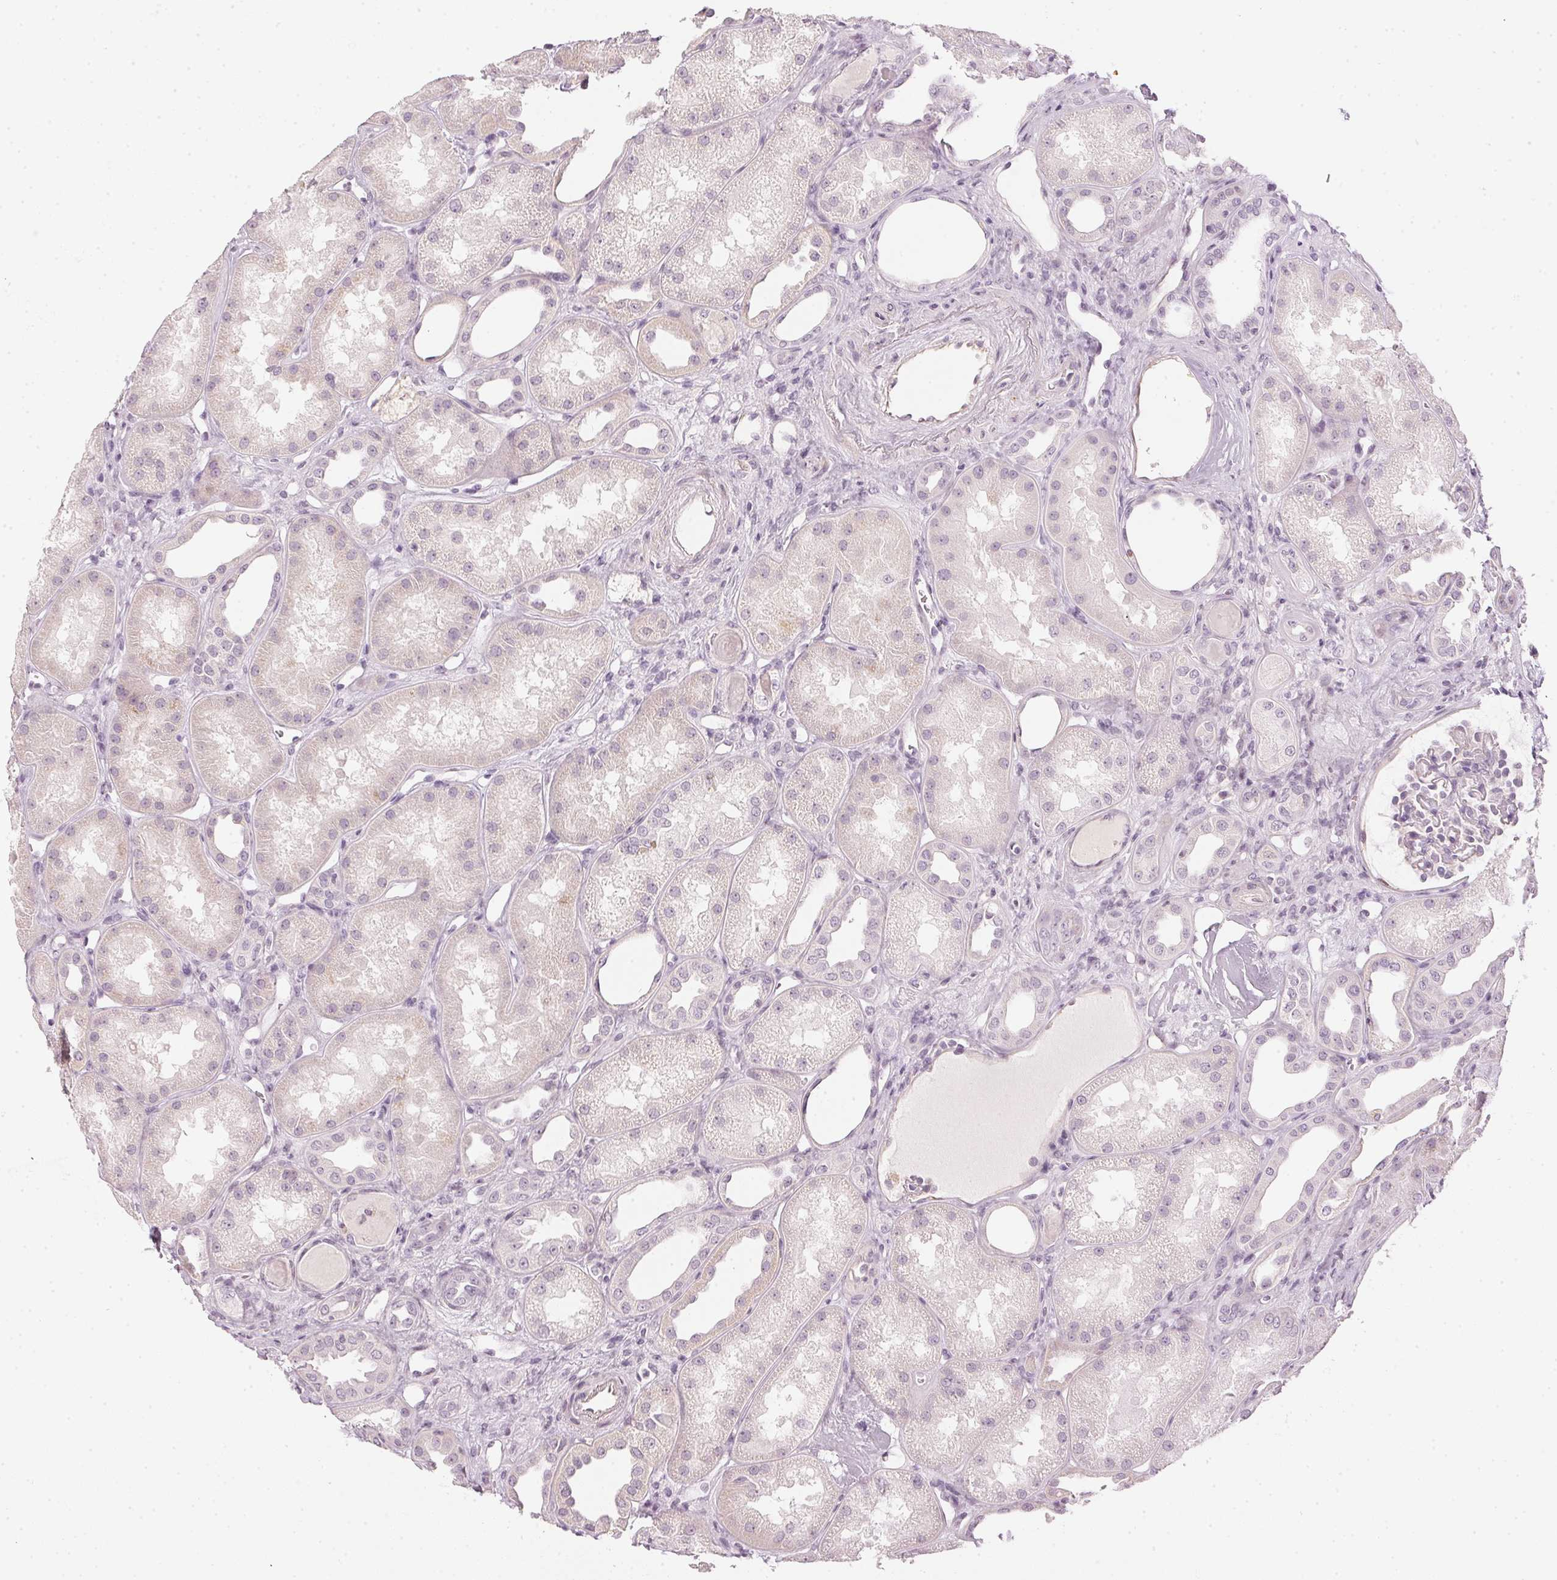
{"staining": {"intensity": "weak", "quantity": "<25%", "location": "cytoplasmic/membranous"}, "tissue": "kidney", "cell_type": "Cells in glomeruli", "image_type": "normal", "snomed": [{"axis": "morphology", "description": "Normal tissue, NOS"}, {"axis": "topography", "description": "Kidney"}], "caption": "Immunohistochemistry (IHC) photomicrograph of unremarkable kidney: kidney stained with DAB (3,3'-diaminobenzidine) demonstrates no significant protein staining in cells in glomeruli. The staining is performed using DAB (3,3'-diaminobenzidine) brown chromogen with nuclei counter-stained in using hematoxylin.", "gene": "APLP1", "patient": {"sex": "male", "age": 61}}